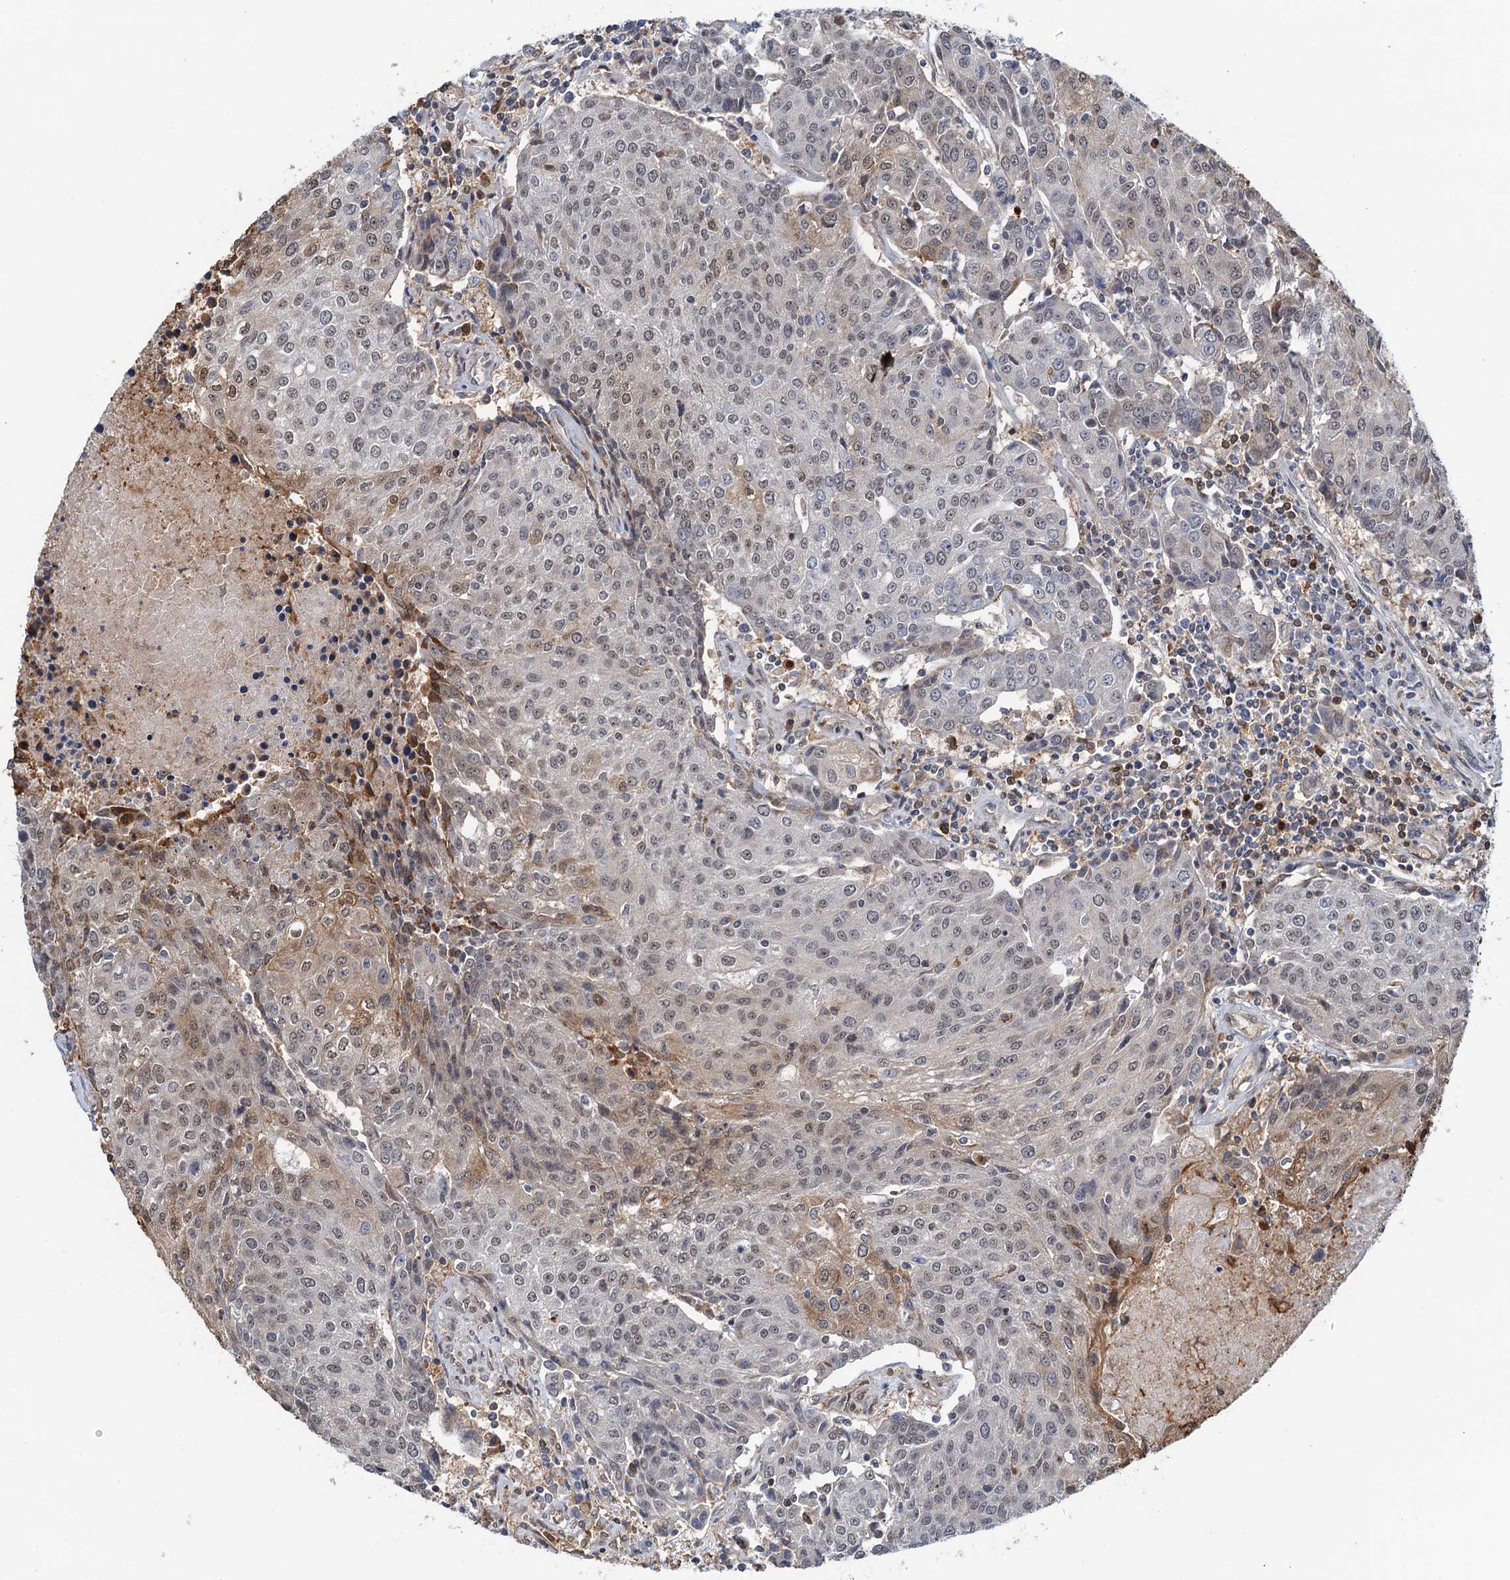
{"staining": {"intensity": "weak", "quantity": "25%-75%", "location": "nuclear"}, "tissue": "urothelial cancer", "cell_type": "Tumor cells", "image_type": "cancer", "snomed": [{"axis": "morphology", "description": "Urothelial carcinoma, High grade"}, {"axis": "topography", "description": "Urinary bladder"}], "caption": "Weak nuclear expression for a protein is present in approximately 25%-75% of tumor cells of high-grade urothelial carcinoma using IHC.", "gene": "ZNF609", "patient": {"sex": "female", "age": 85}}